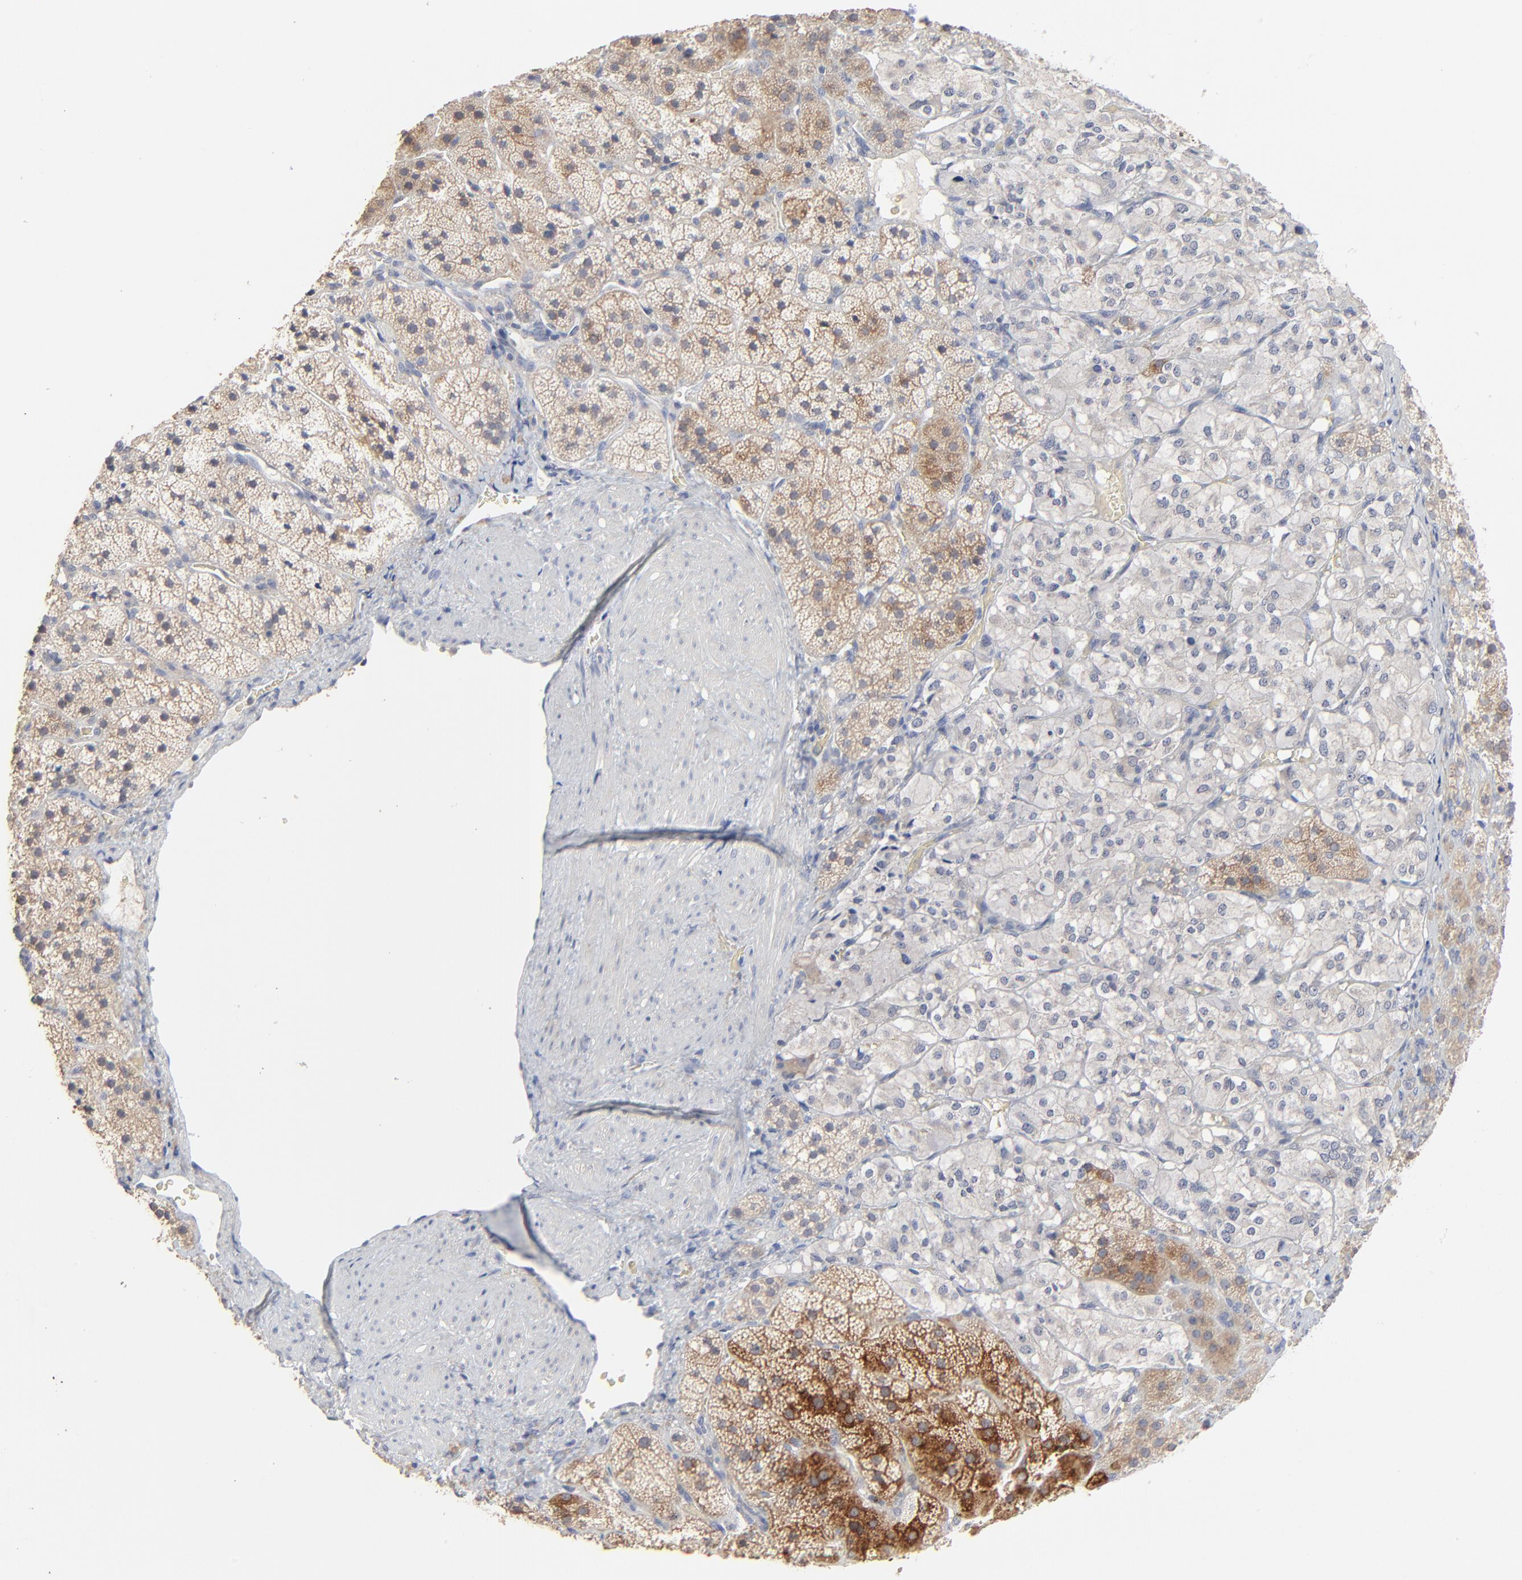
{"staining": {"intensity": "weak", "quantity": ">75%", "location": "cytoplasmic/membranous"}, "tissue": "adrenal gland", "cell_type": "Glandular cells", "image_type": "normal", "snomed": [{"axis": "morphology", "description": "Normal tissue, NOS"}, {"axis": "topography", "description": "Adrenal gland"}], "caption": "High-power microscopy captured an immunohistochemistry image of benign adrenal gland, revealing weak cytoplasmic/membranous positivity in approximately >75% of glandular cells.", "gene": "FANCB", "patient": {"sex": "female", "age": 44}}